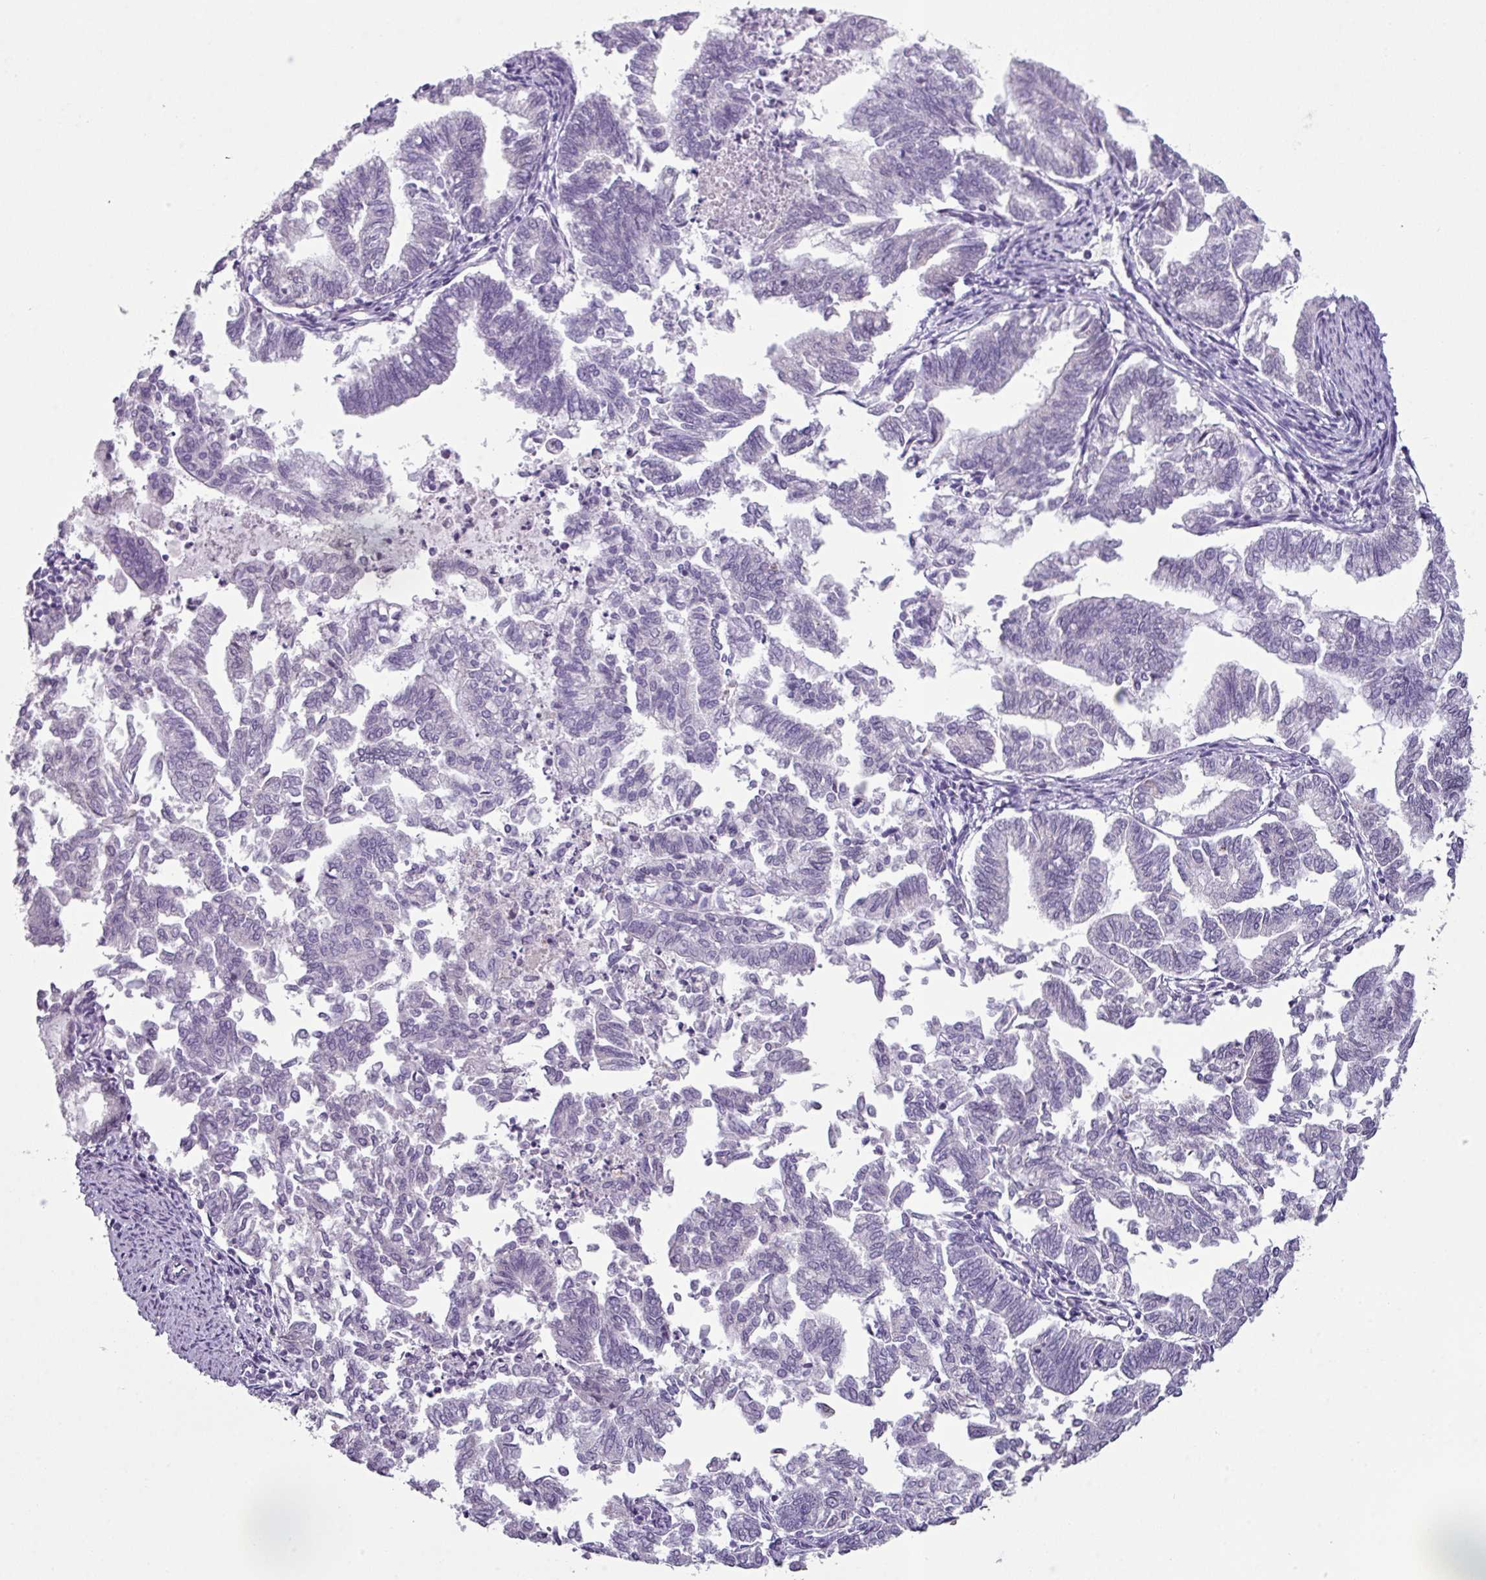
{"staining": {"intensity": "negative", "quantity": "none", "location": "none"}, "tissue": "endometrial cancer", "cell_type": "Tumor cells", "image_type": "cancer", "snomed": [{"axis": "morphology", "description": "Adenocarcinoma, NOS"}, {"axis": "topography", "description": "Endometrium"}], "caption": "This is an immunohistochemistry (IHC) photomicrograph of endometrial adenocarcinoma. There is no positivity in tumor cells.", "gene": "TTLL12", "patient": {"sex": "female", "age": 79}}